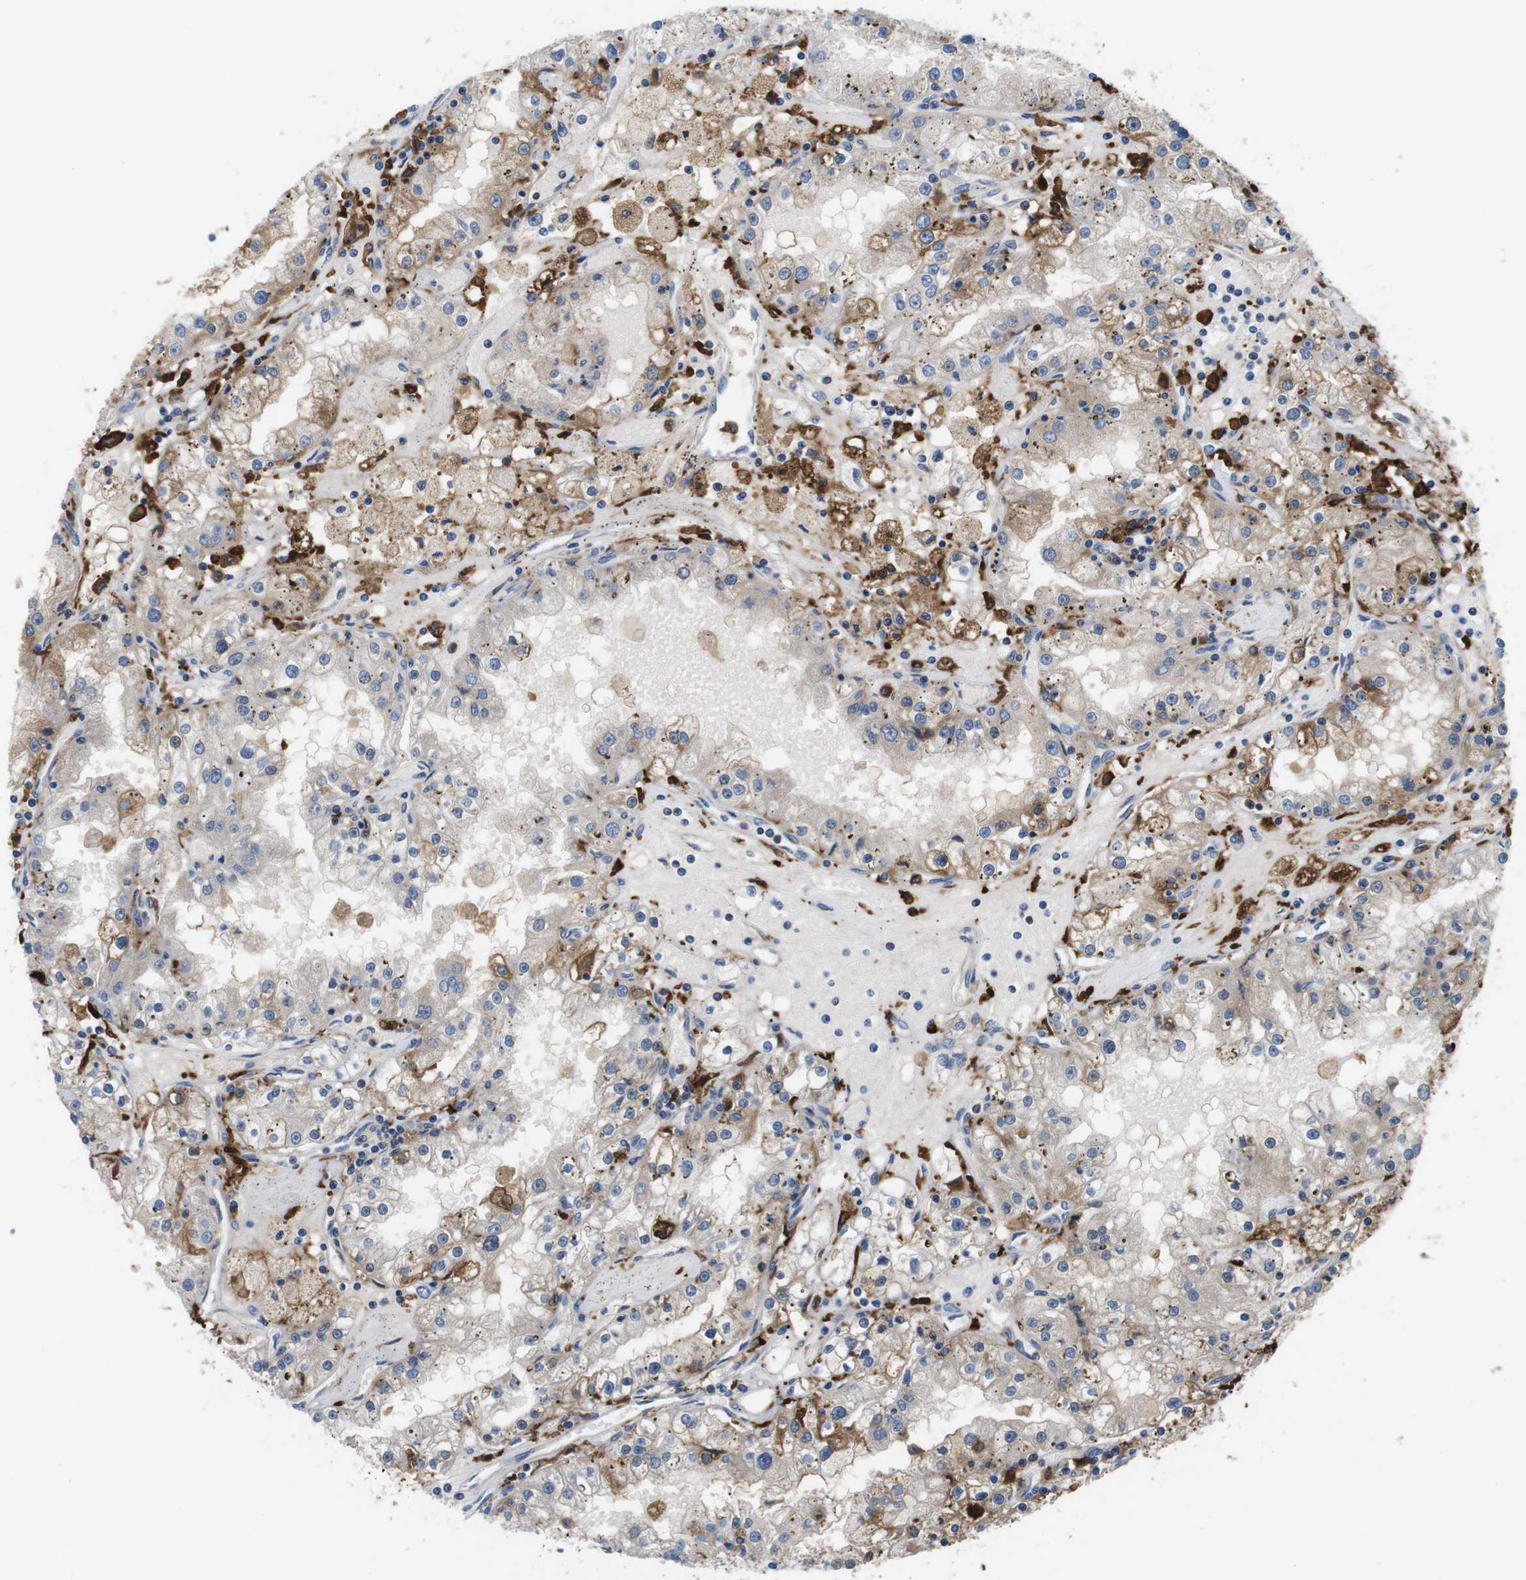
{"staining": {"intensity": "moderate", "quantity": "25%-75%", "location": "cytoplasmic/membranous"}, "tissue": "renal cancer", "cell_type": "Tumor cells", "image_type": "cancer", "snomed": [{"axis": "morphology", "description": "Adenocarcinoma, NOS"}, {"axis": "topography", "description": "Kidney"}], "caption": "DAB (3,3'-diaminobenzidine) immunohistochemical staining of human adenocarcinoma (renal) demonstrates moderate cytoplasmic/membranous protein positivity in approximately 25%-75% of tumor cells.", "gene": "CD300C", "patient": {"sex": "male", "age": 56}}